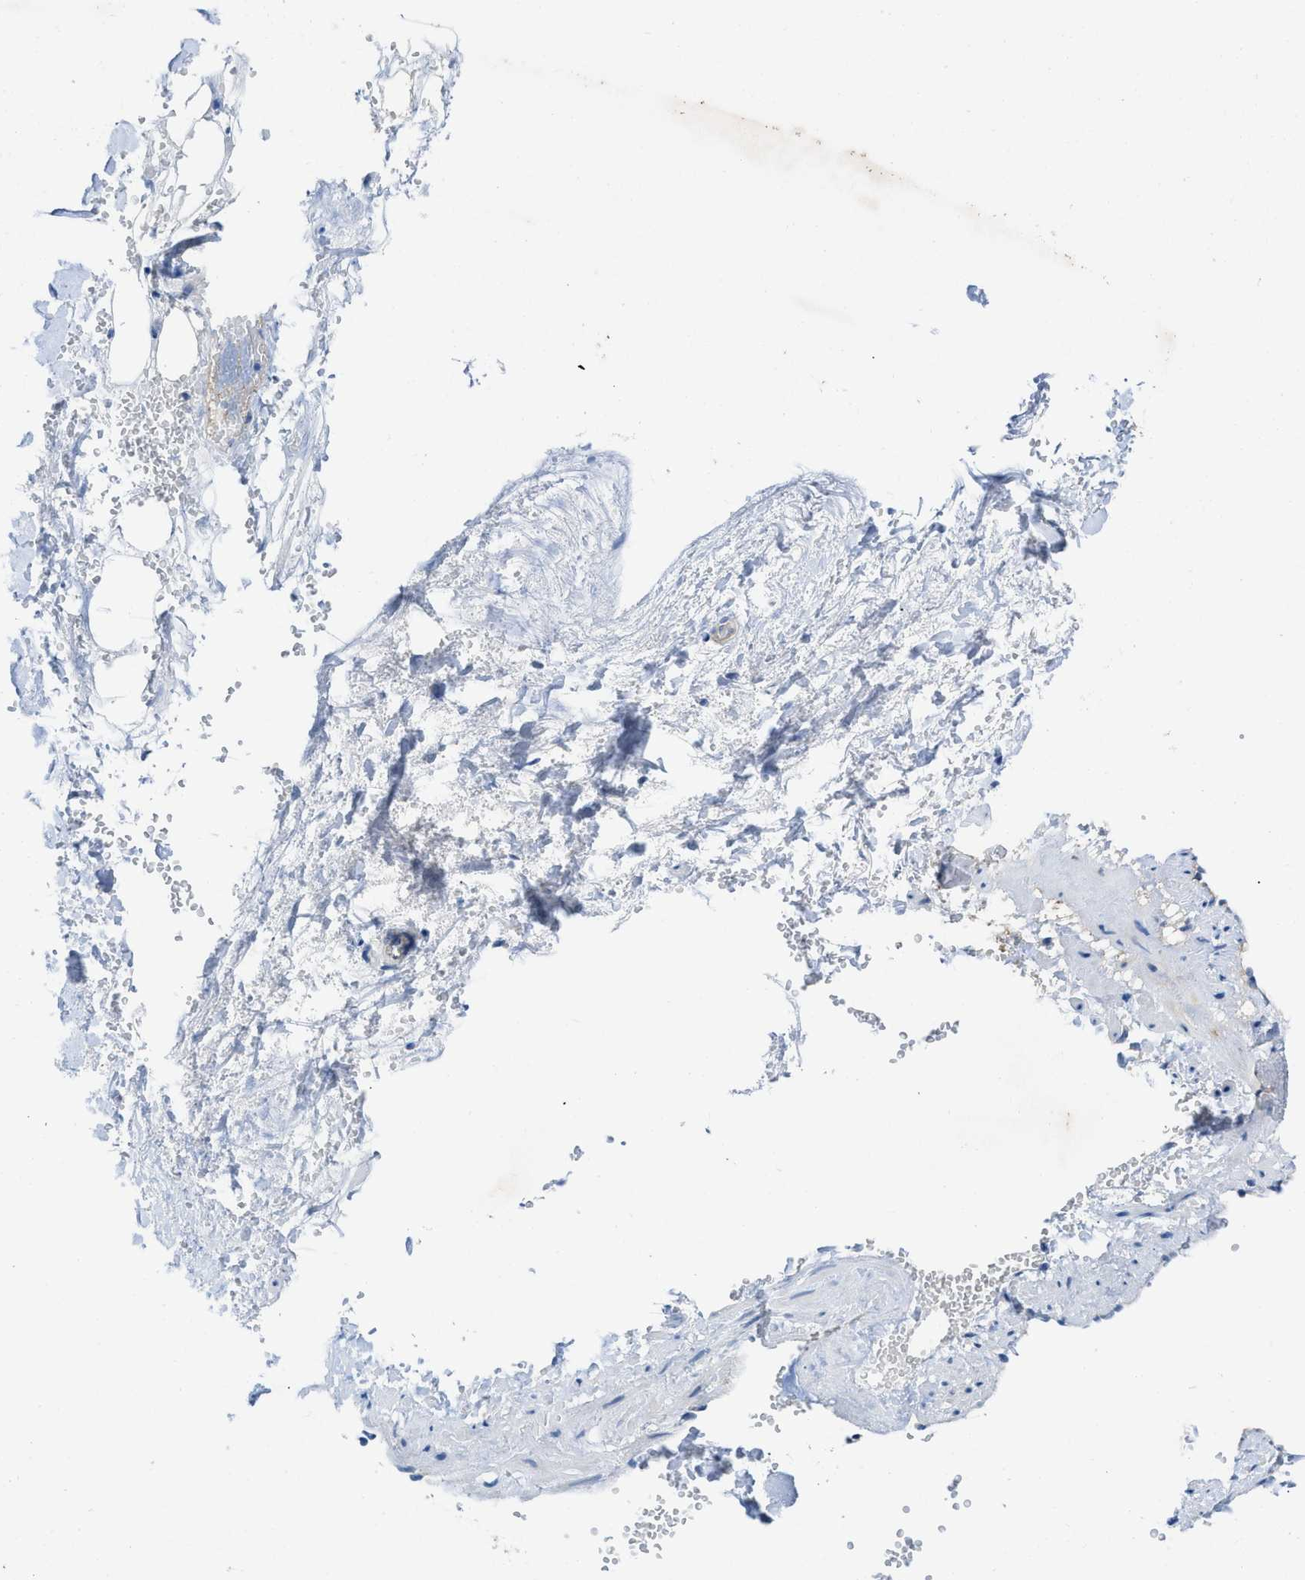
{"staining": {"intensity": "negative", "quantity": "none", "location": "none"}, "tissue": "adipose tissue", "cell_type": "Adipocytes", "image_type": "normal", "snomed": [{"axis": "morphology", "description": "Normal tissue, NOS"}, {"axis": "topography", "description": "Soft tissue"}, {"axis": "topography", "description": "Vascular tissue"}], "caption": "DAB immunohistochemical staining of benign adipose tissue shows no significant positivity in adipocytes. (DAB (3,3'-diaminobenzidine) IHC with hematoxylin counter stain).", "gene": "PDLIM5", "patient": {"sex": "female", "age": 35}}